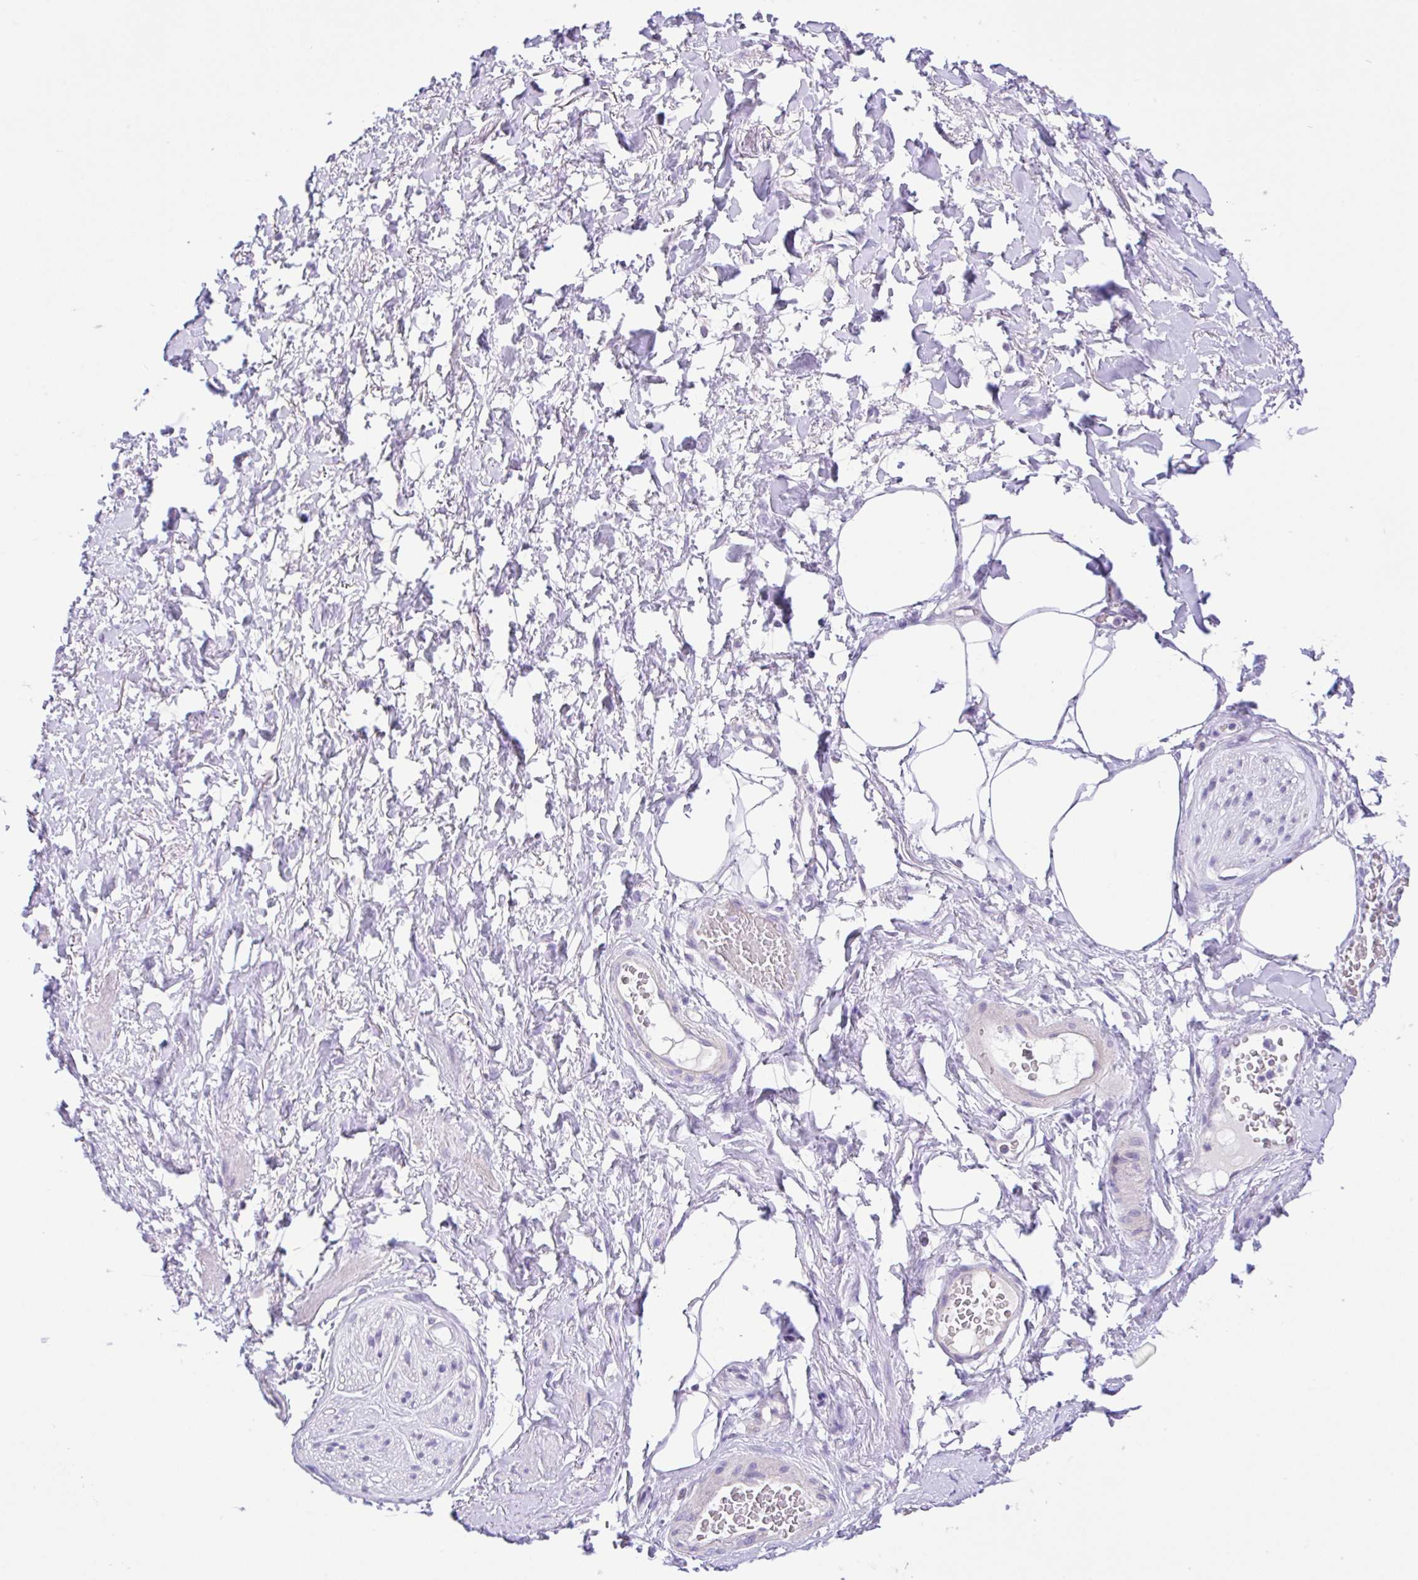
{"staining": {"intensity": "negative", "quantity": "none", "location": "none"}, "tissue": "adipose tissue", "cell_type": "Adipocytes", "image_type": "normal", "snomed": [{"axis": "morphology", "description": "Normal tissue, NOS"}, {"axis": "topography", "description": "Vagina"}, {"axis": "topography", "description": "Peripheral nerve tissue"}], "caption": "There is no significant staining in adipocytes of adipose tissue. The staining is performed using DAB (3,3'-diaminobenzidine) brown chromogen with nuclei counter-stained in using hematoxylin.", "gene": "ANO4", "patient": {"sex": "female", "age": 71}}